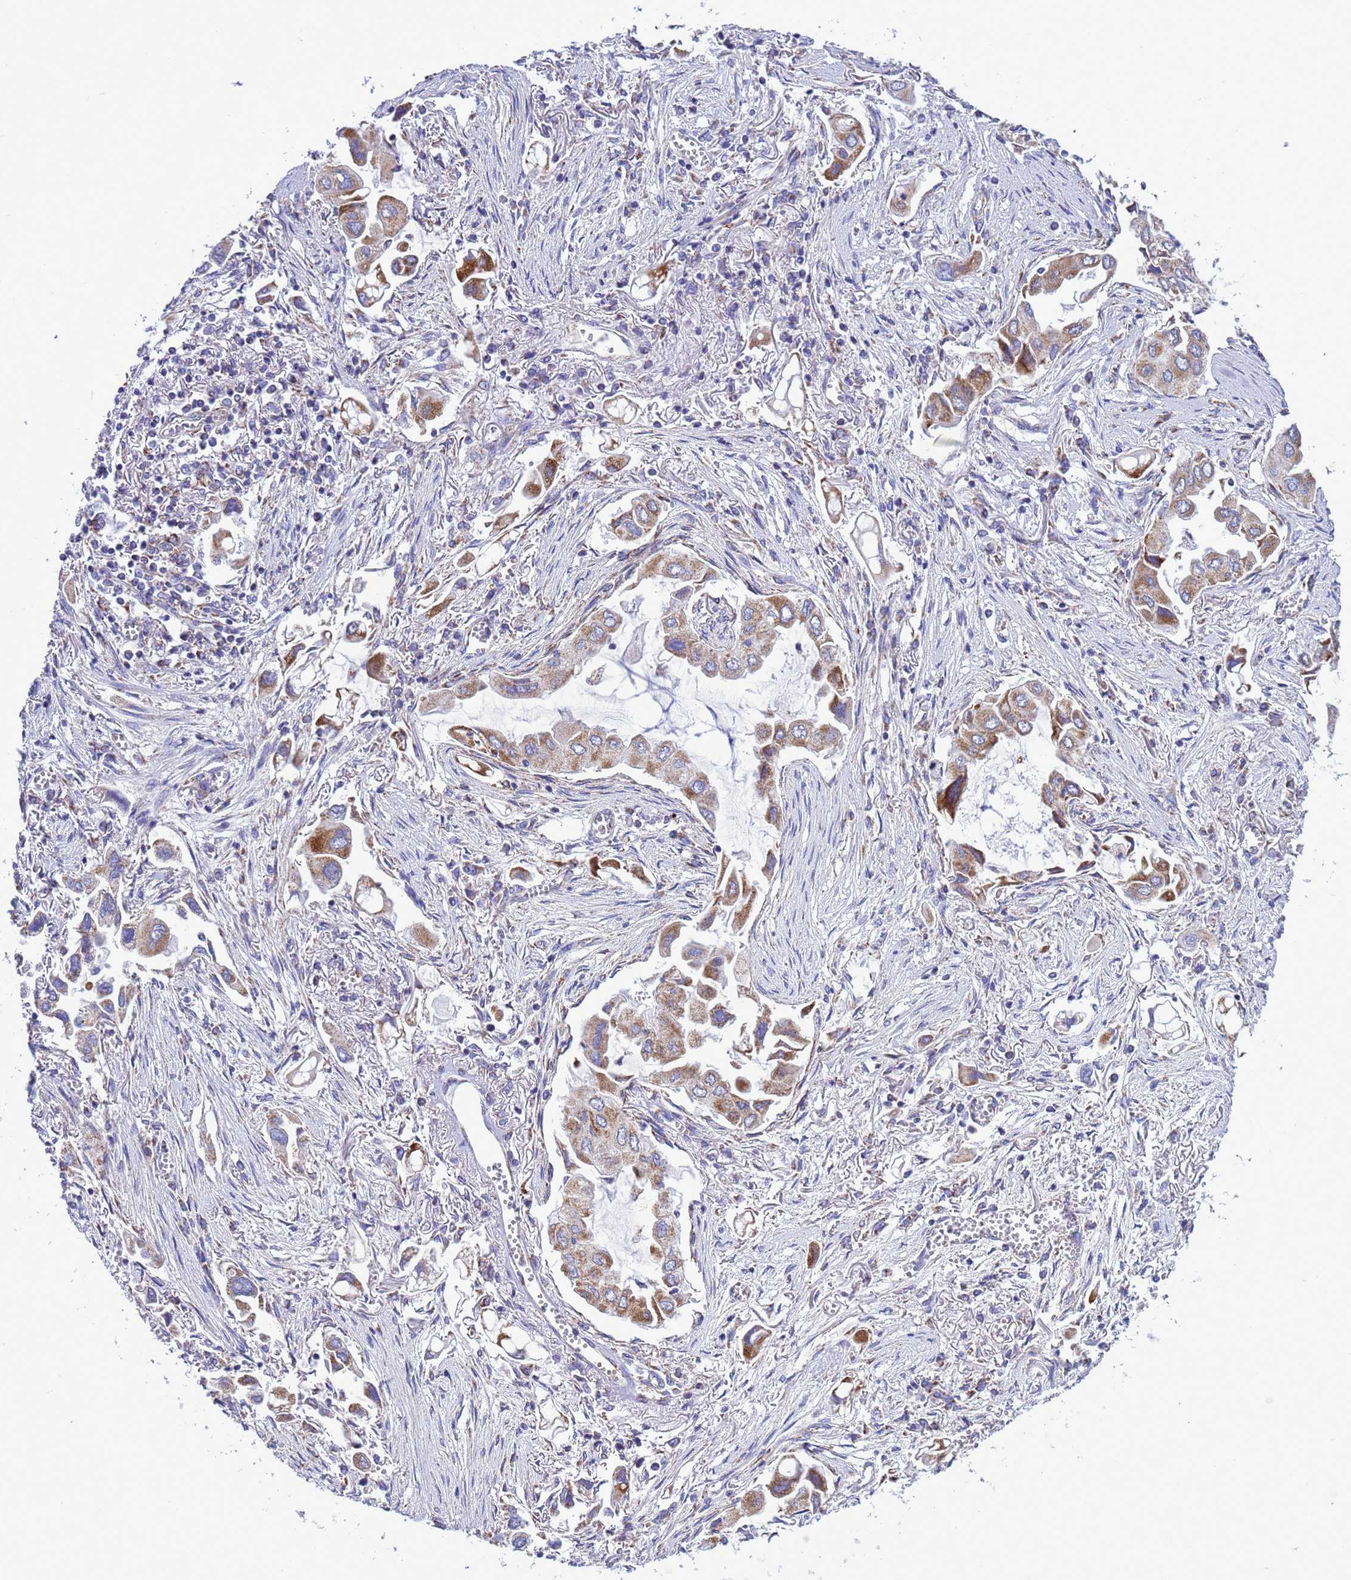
{"staining": {"intensity": "moderate", "quantity": ">75%", "location": "cytoplasmic/membranous"}, "tissue": "lung cancer", "cell_type": "Tumor cells", "image_type": "cancer", "snomed": [{"axis": "morphology", "description": "Adenocarcinoma, NOS"}, {"axis": "topography", "description": "Lung"}], "caption": "A micrograph of lung cancer (adenocarcinoma) stained for a protein displays moderate cytoplasmic/membranous brown staining in tumor cells.", "gene": "CCDC191", "patient": {"sex": "female", "age": 76}}